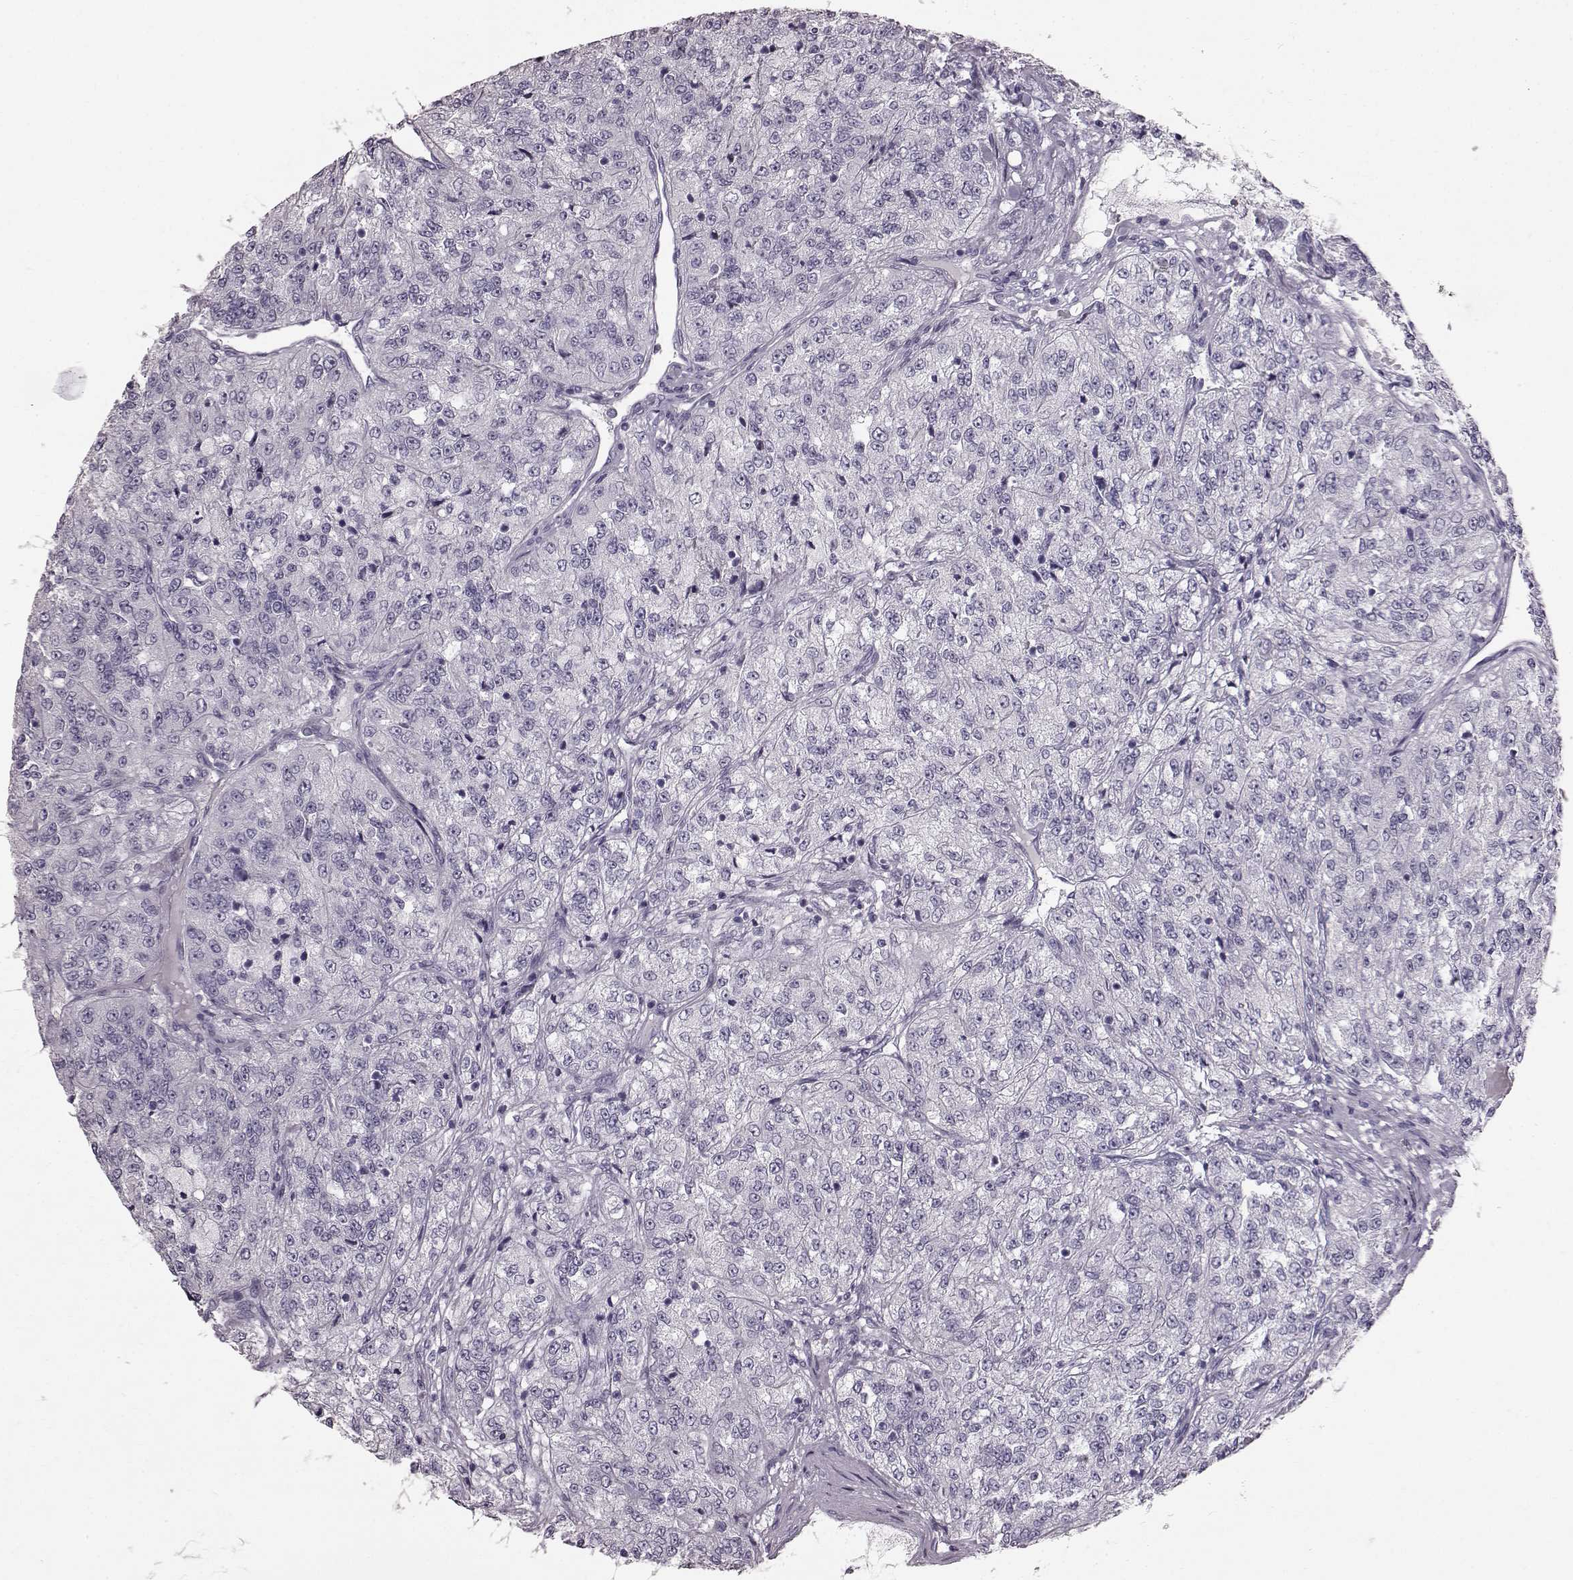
{"staining": {"intensity": "negative", "quantity": "none", "location": "none"}, "tissue": "renal cancer", "cell_type": "Tumor cells", "image_type": "cancer", "snomed": [{"axis": "morphology", "description": "Adenocarcinoma, NOS"}, {"axis": "topography", "description": "Kidney"}], "caption": "Renal adenocarcinoma was stained to show a protein in brown. There is no significant staining in tumor cells. Brightfield microscopy of IHC stained with DAB (3,3'-diaminobenzidine) (brown) and hematoxylin (blue), captured at high magnification.", "gene": "TCHHL1", "patient": {"sex": "female", "age": 63}}